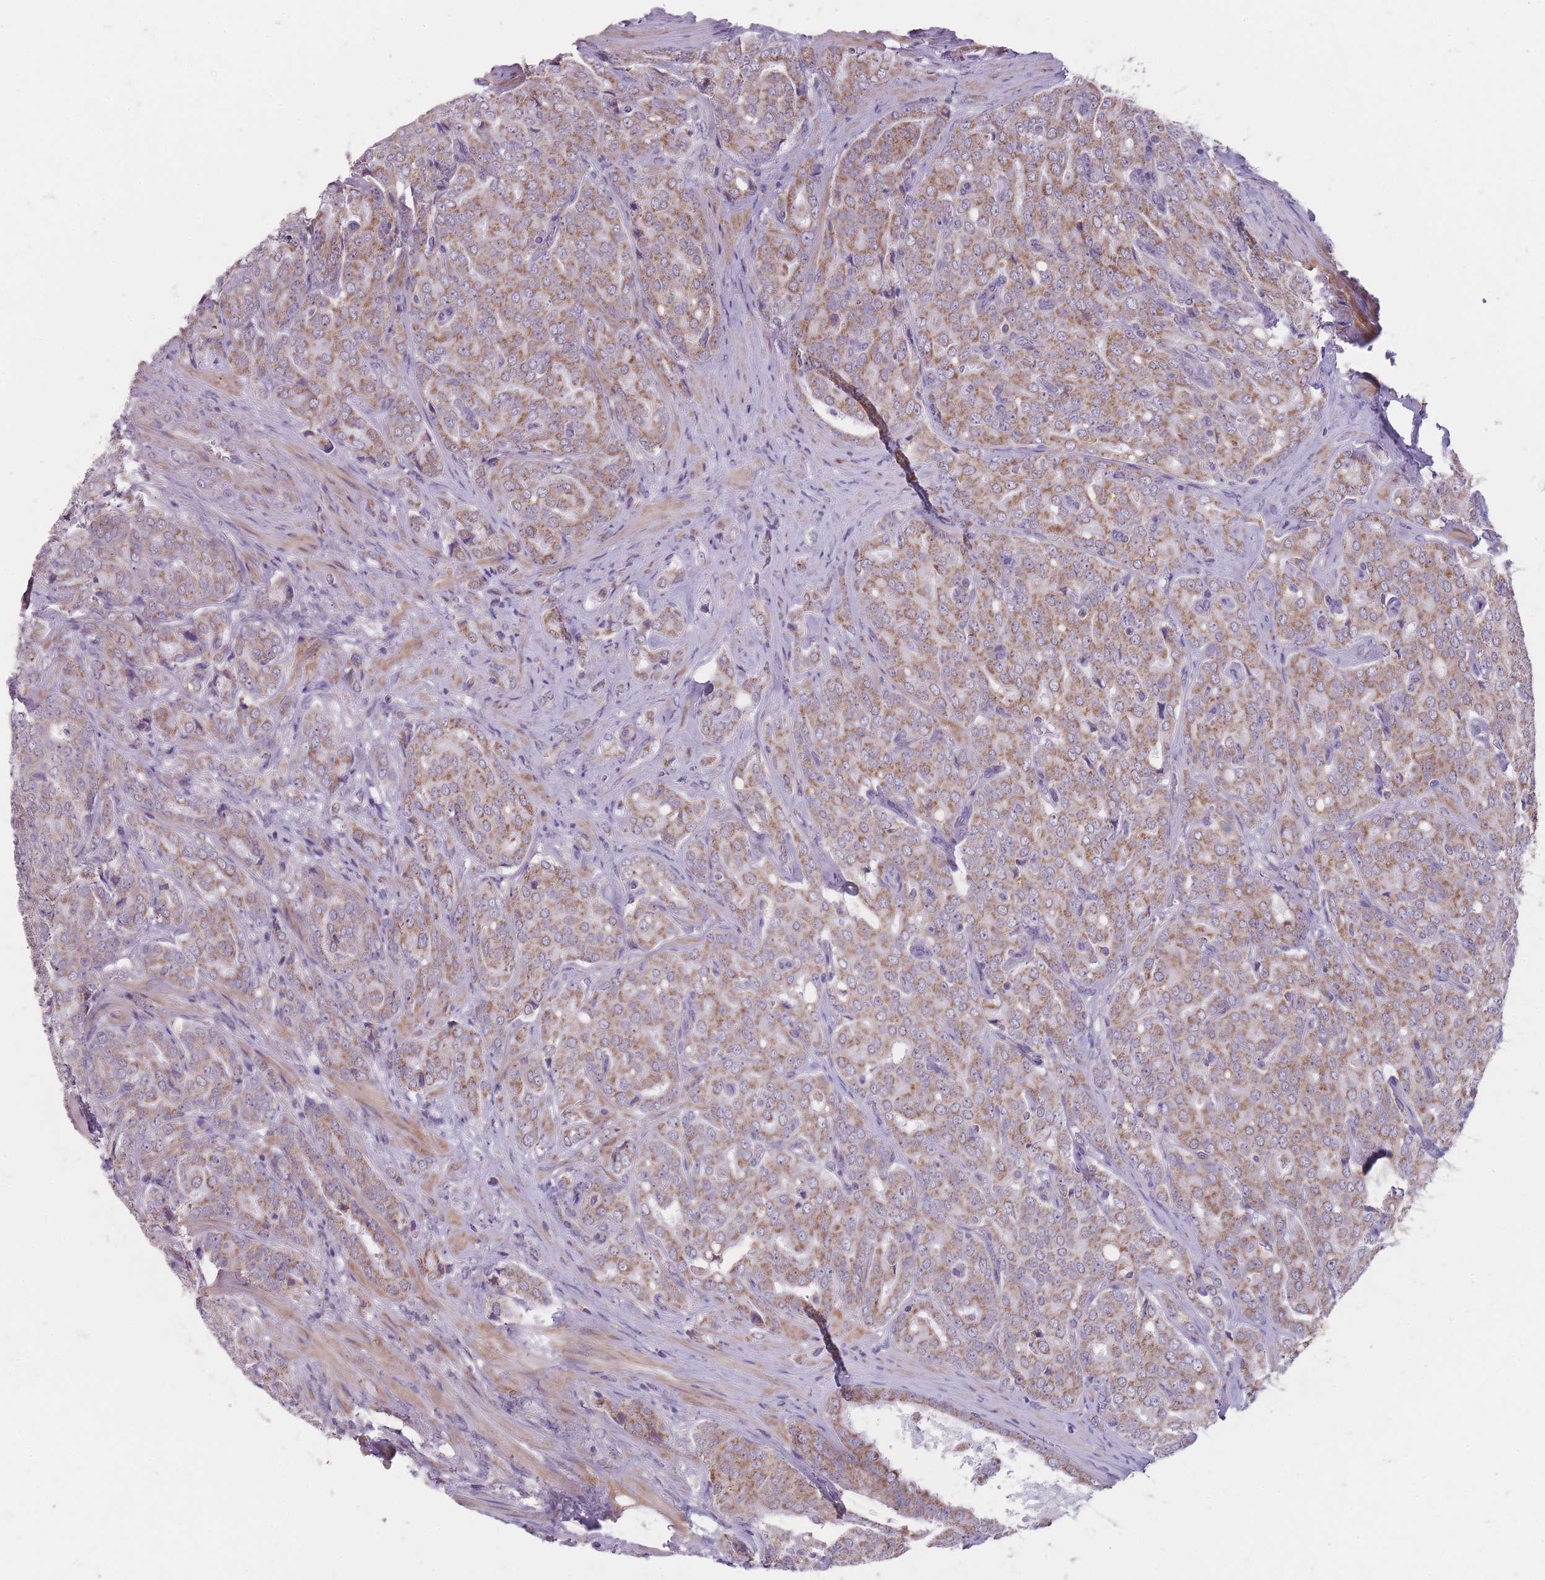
{"staining": {"intensity": "moderate", "quantity": ">75%", "location": "cytoplasmic/membranous"}, "tissue": "prostate cancer", "cell_type": "Tumor cells", "image_type": "cancer", "snomed": [{"axis": "morphology", "description": "Adenocarcinoma, High grade"}, {"axis": "topography", "description": "Prostate"}], "caption": "High-grade adenocarcinoma (prostate) tissue displays moderate cytoplasmic/membranous staining in approximately >75% of tumor cells, visualized by immunohistochemistry.", "gene": "ZBTB24", "patient": {"sex": "male", "age": 68}}